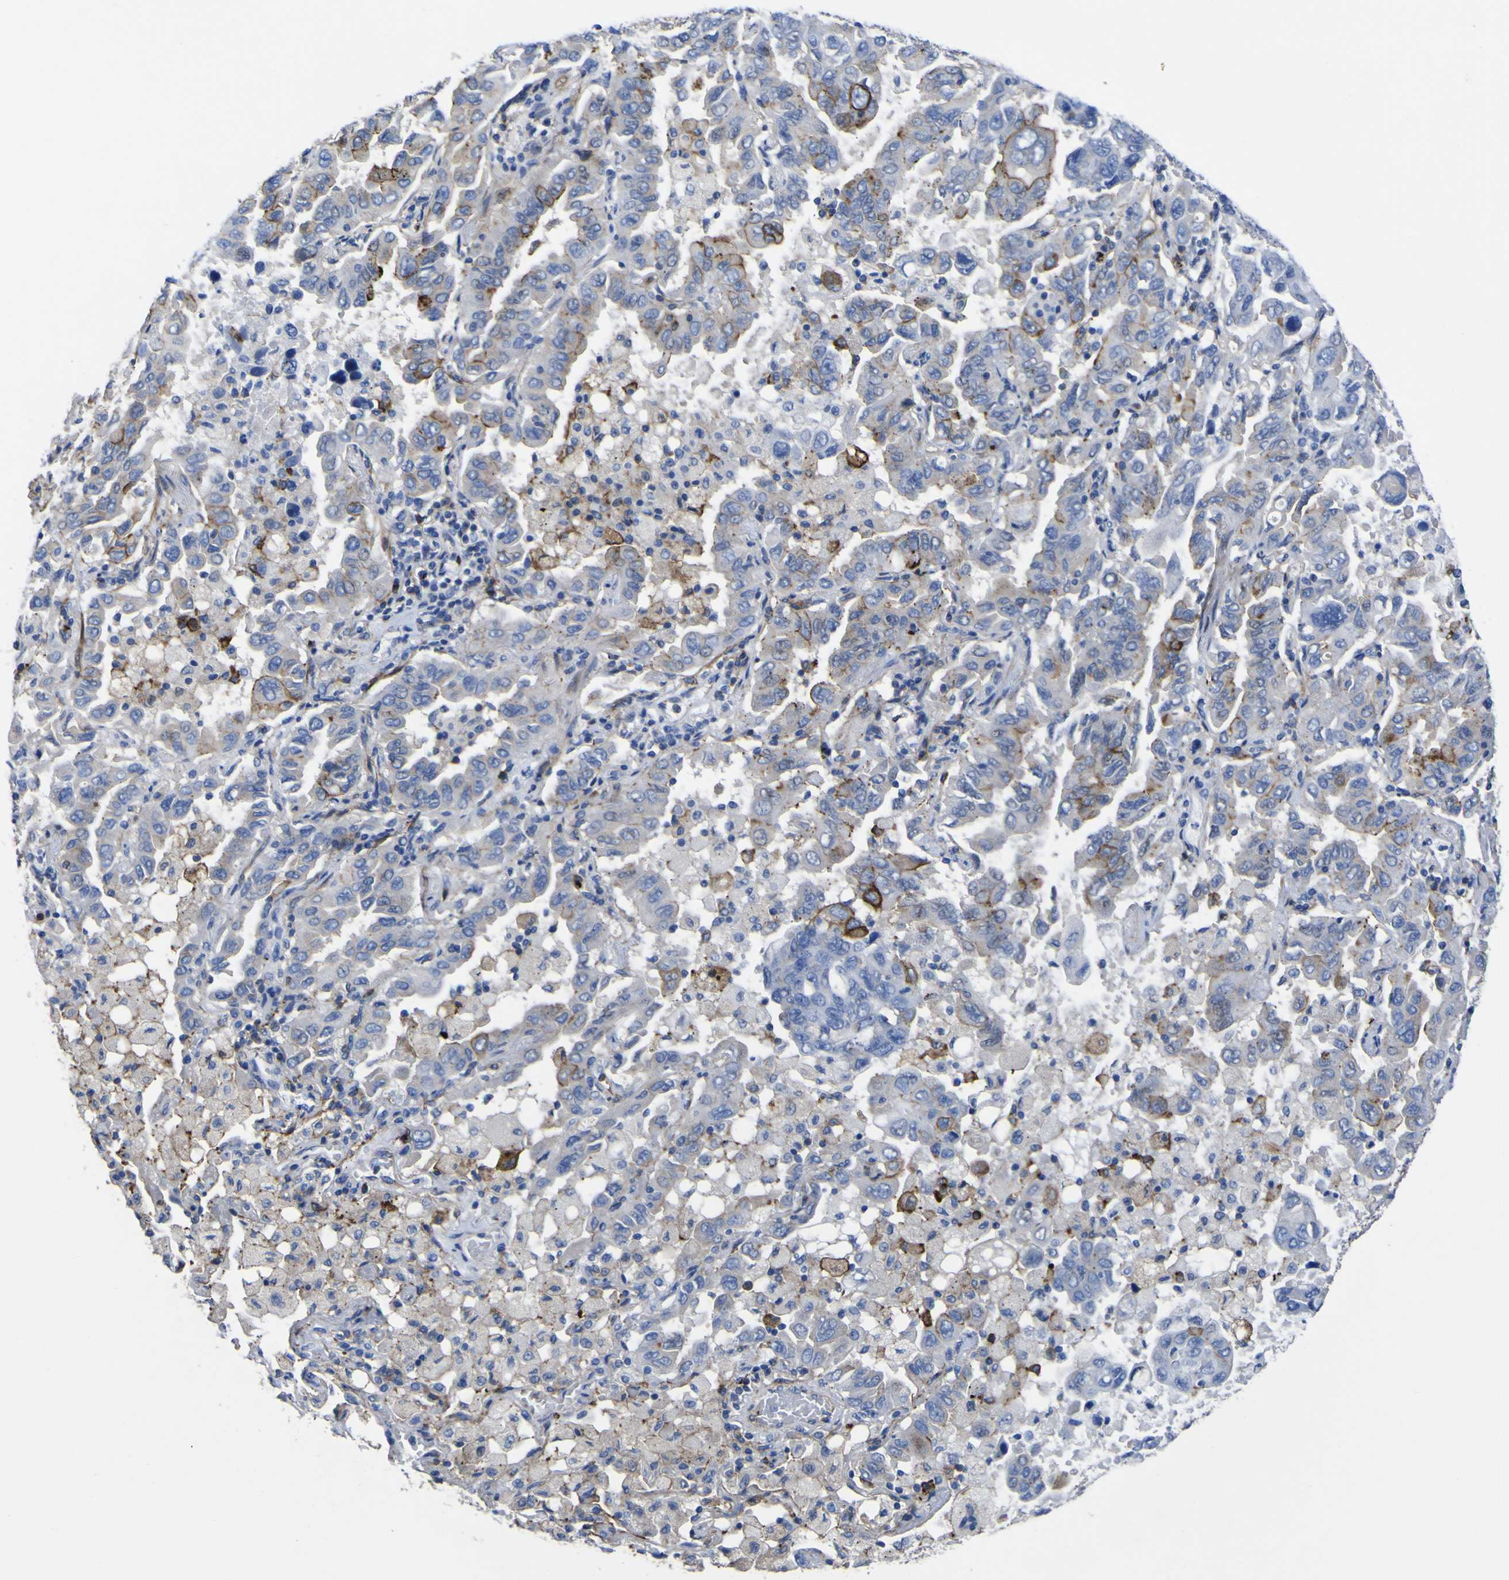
{"staining": {"intensity": "strong", "quantity": "<25%", "location": "cytoplasmic/membranous"}, "tissue": "lung cancer", "cell_type": "Tumor cells", "image_type": "cancer", "snomed": [{"axis": "morphology", "description": "Adenocarcinoma, NOS"}, {"axis": "topography", "description": "Lung"}], "caption": "Immunohistochemistry (IHC) micrograph of human lung cancer (adenocarcinoma) stained for a protein (brown), which demonstrates medium levels of strong cytoplasmic/membranous staining in about <25% of tumor cells.", "gene": "AGO4", "patient": {"sex": "male", "age": 64}}